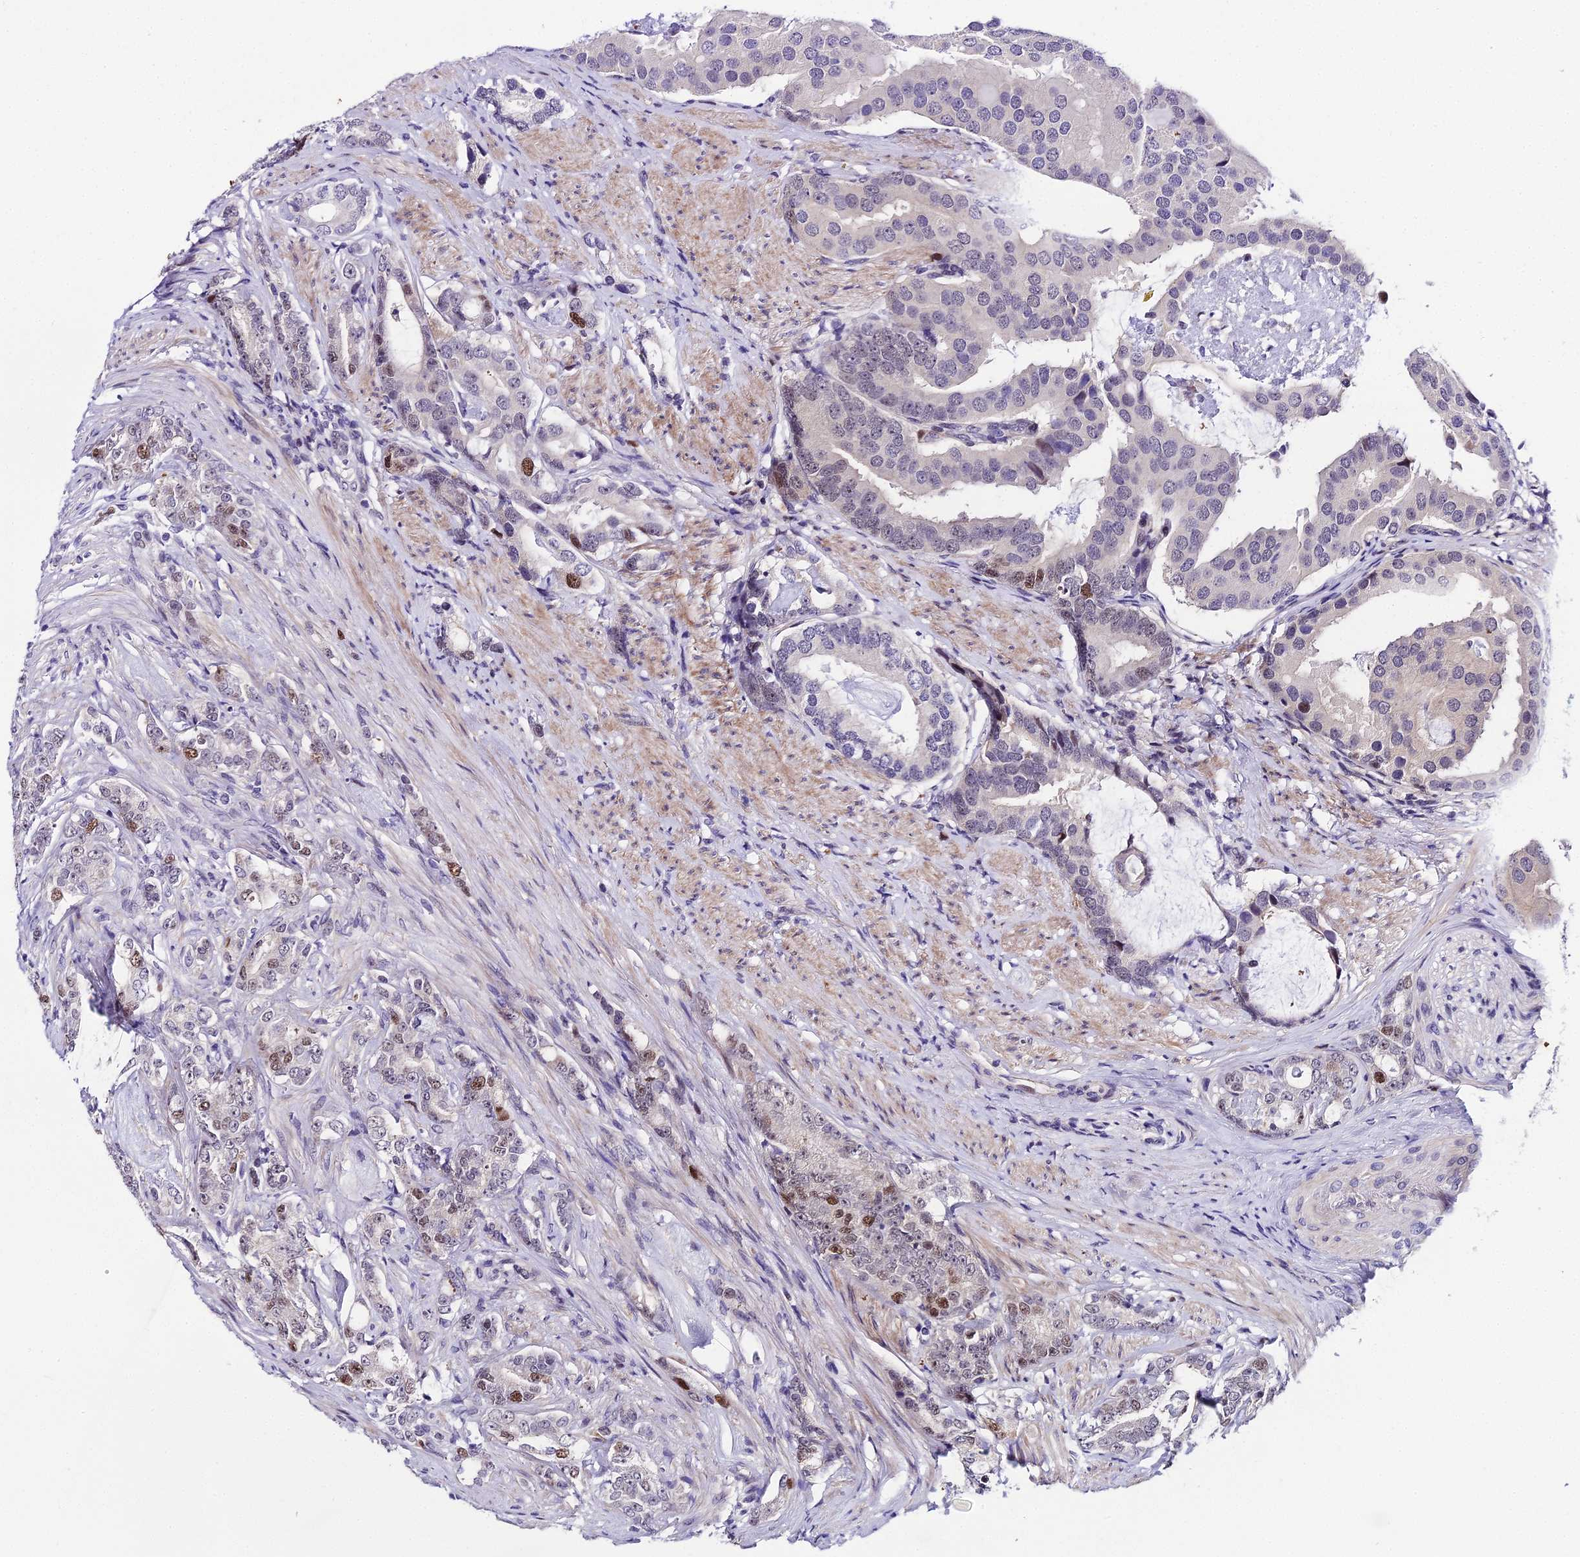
{"staining": {"intensity": "moderate", "quantity": "<25%", "location": "nuclear"}, "tissue": "prostate cancer", "cell_type": "Tumor cells", "image_type": "cancer", "snomed": [{"axis": "morphology", "description": "Adenocarcinoma, Low grade"}, {"axis": "topography", "description": "Prostate"}], "caption": "A photomicrograph of human adenocarcinoma (low-grade) (prostate) stained for a protein exhibits moderate nuclear brown staining in tumor cells.", "gene": "TRIML2", "patient": {"sex": "male", "age": 71}}